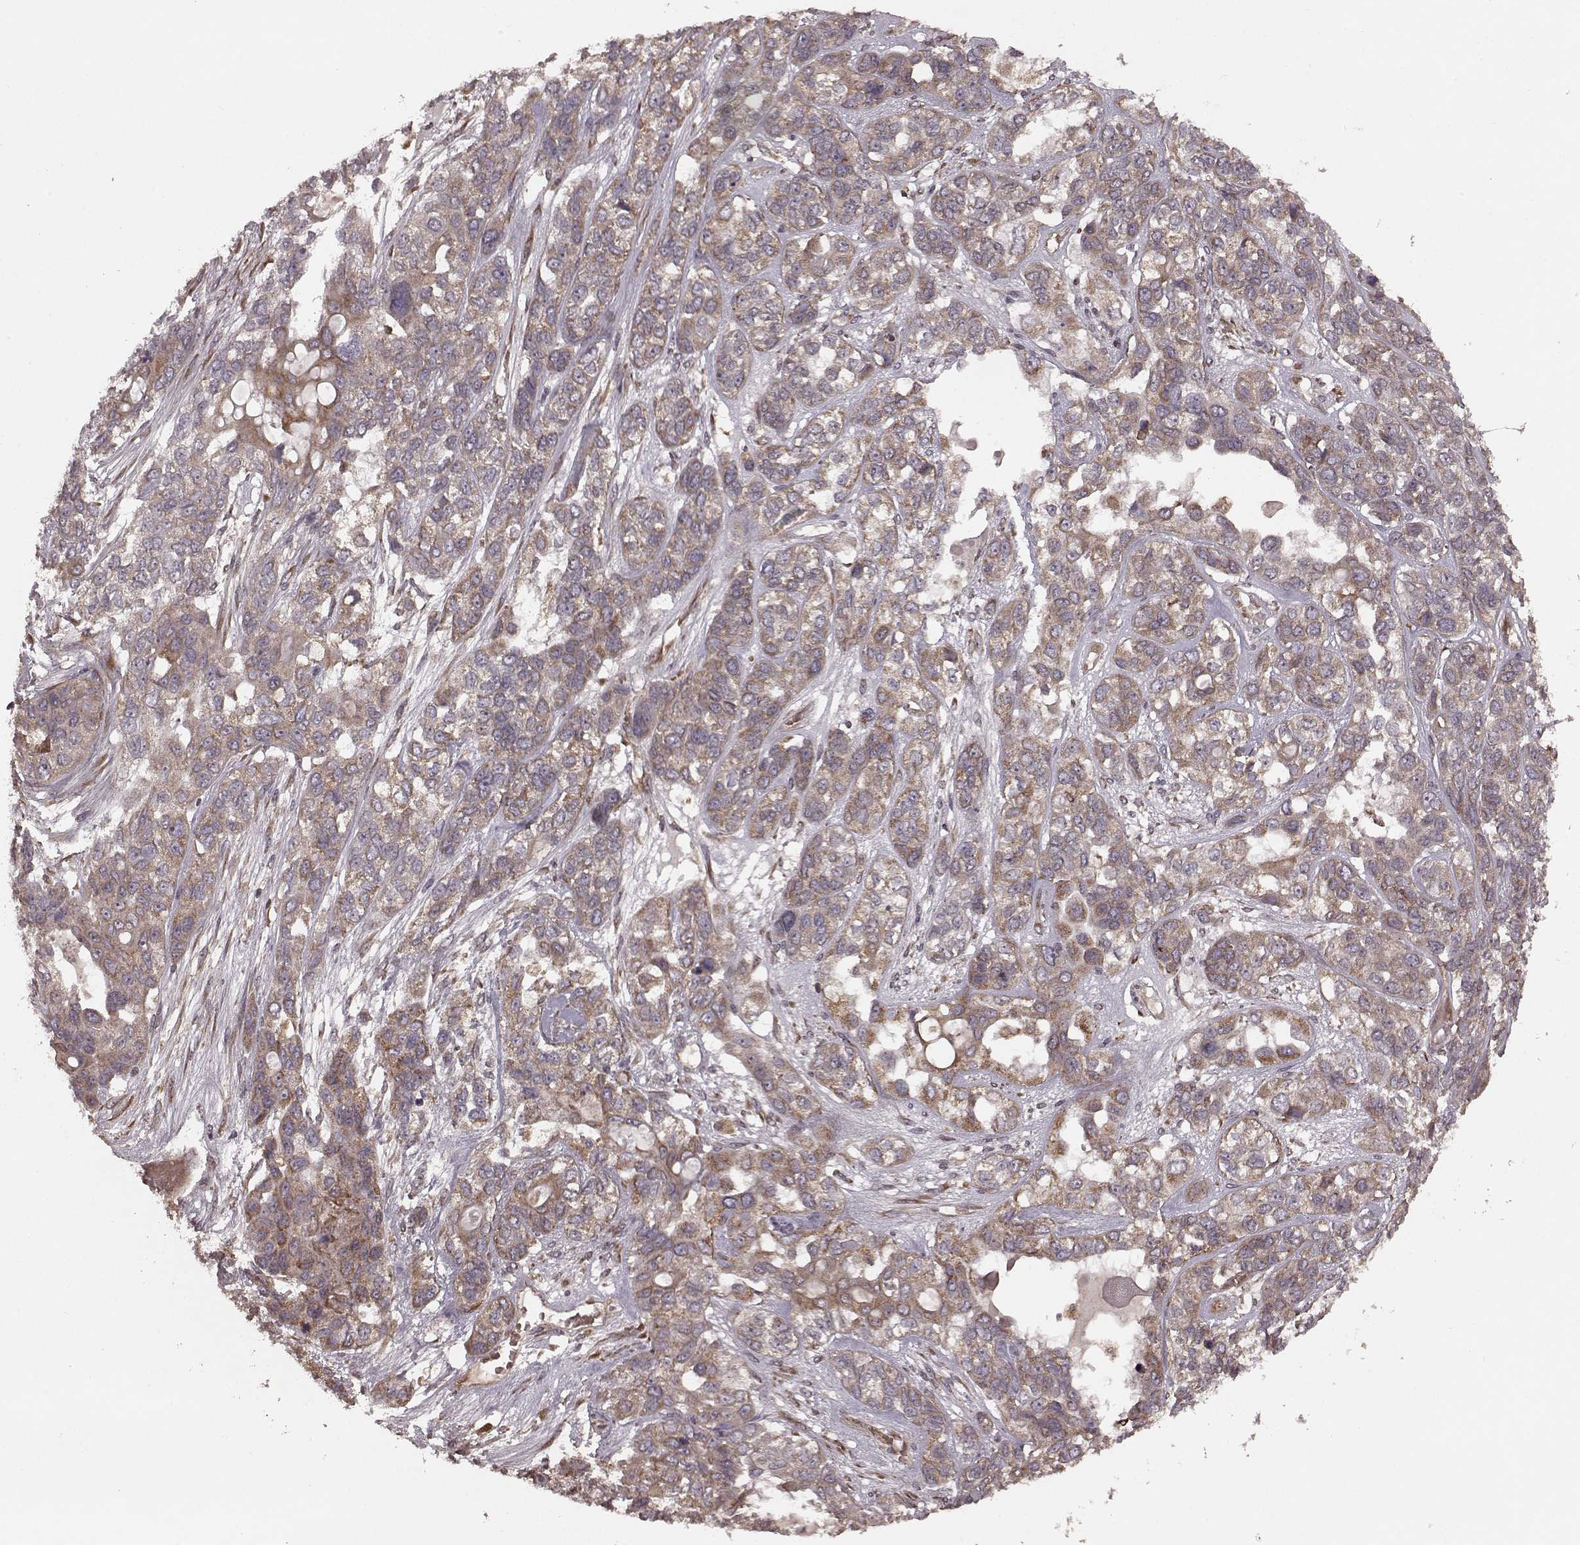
{"staining": {"intensity": "moderate", "quantity": ">75%", "location": "cytoplasmic/membranous"}, "tissue": "lung cancer", "cell_type": "Tumor cells", "image_type": "cancer", "snomed": [{"axis": "morphology", "description": "Squamous cell carcinoma, NOS"}, {"axis": "topography", "description": "Lung"}], "caption": "Lung squamous cell carcinoma stained with a brown dye shows moderate cytoplasmic/membranous positive expression in approximately >75% of tumor cells.", "gene": "AGPAT1", "patient": {"sex": "female", "age": 70}}